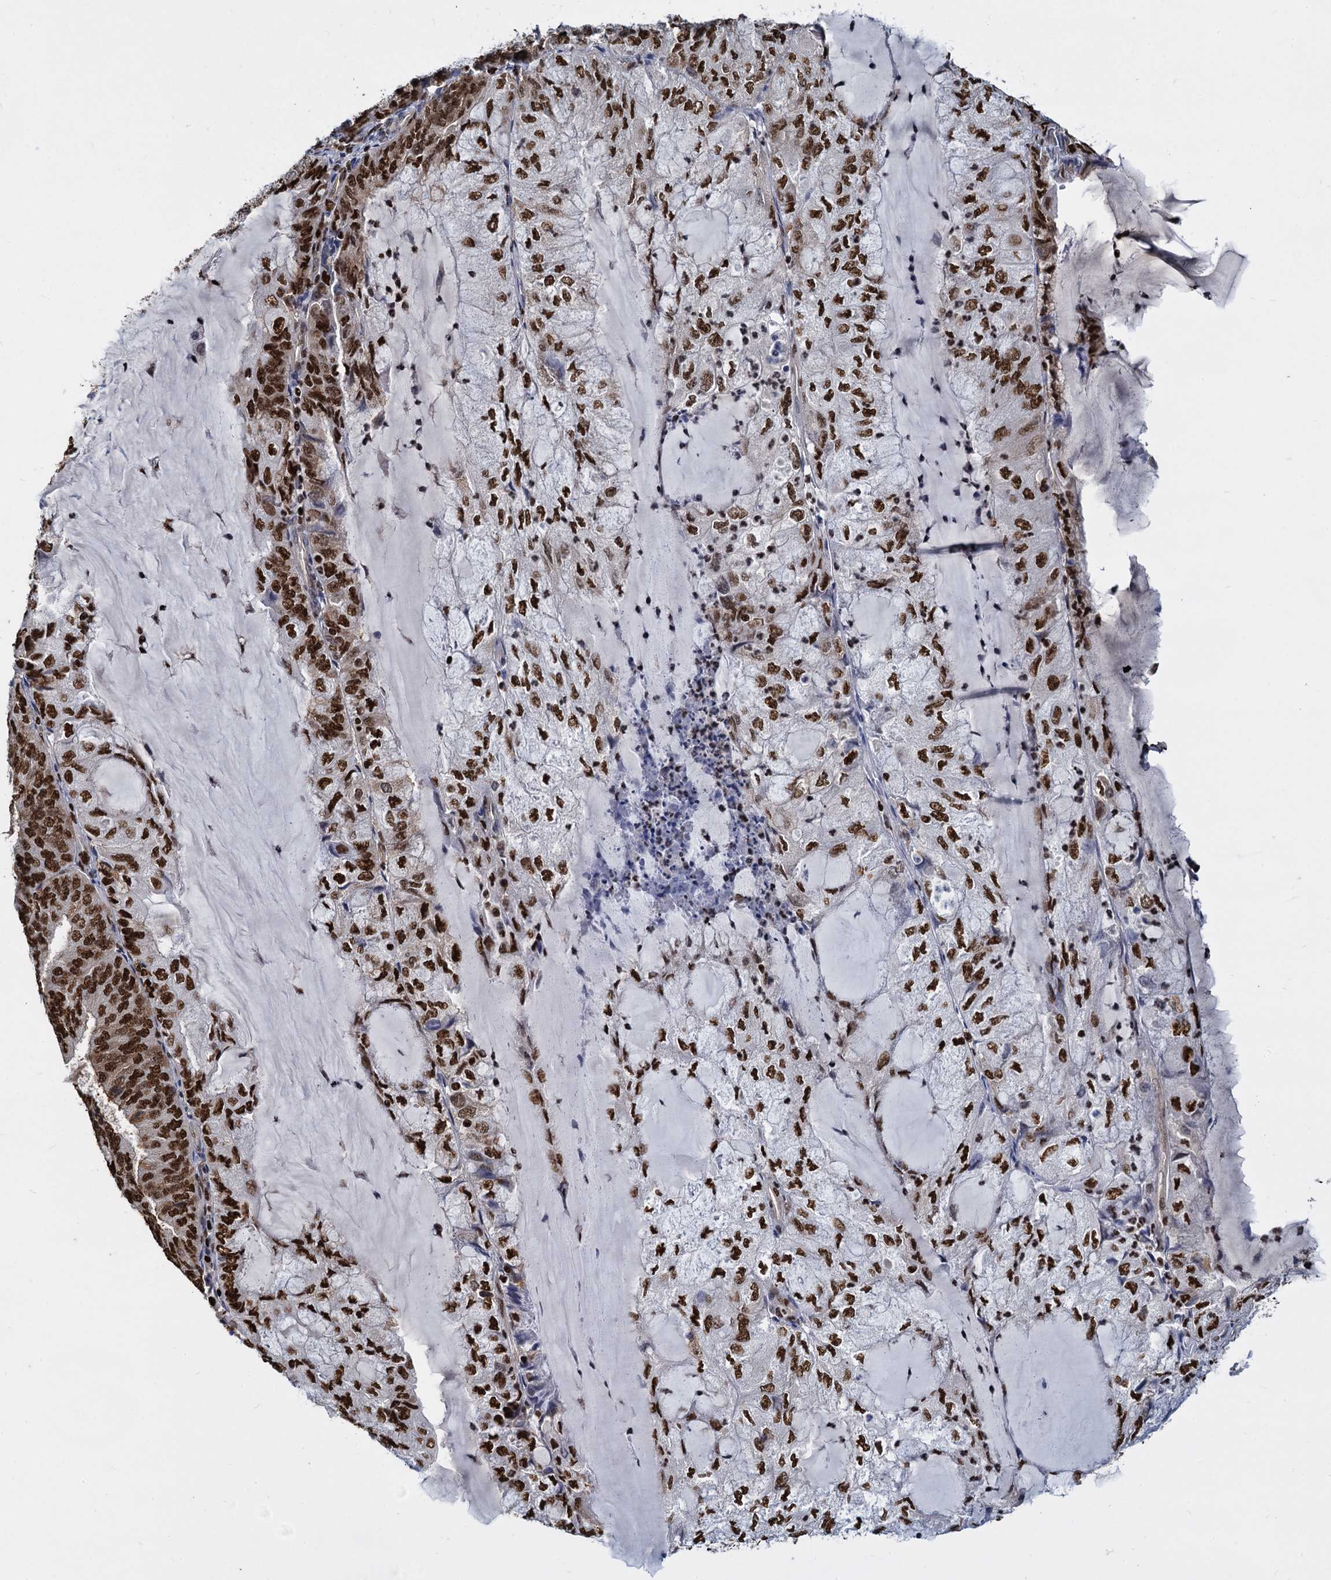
{"staining": {"intensity": "strong", "quantity": ">75%", "location": "nuclear"}, "tissue": "endometrial cancer", "cell_type": "Tumor cells", "image_type": "cancer", "snomed": [{"axis": "morphology", "description": "Adenocarcinoma, NOS"}, {"axis": "topography", "description": "Endometrium"}], "caption": "Protein positivity by immunohistochemistry demonstrates strong nuclear expression in about >75% of tumor cells in endometrial adenocarcinoma.", "gene": "DCPS", "patient": {"sex": "female", "age": 81}}